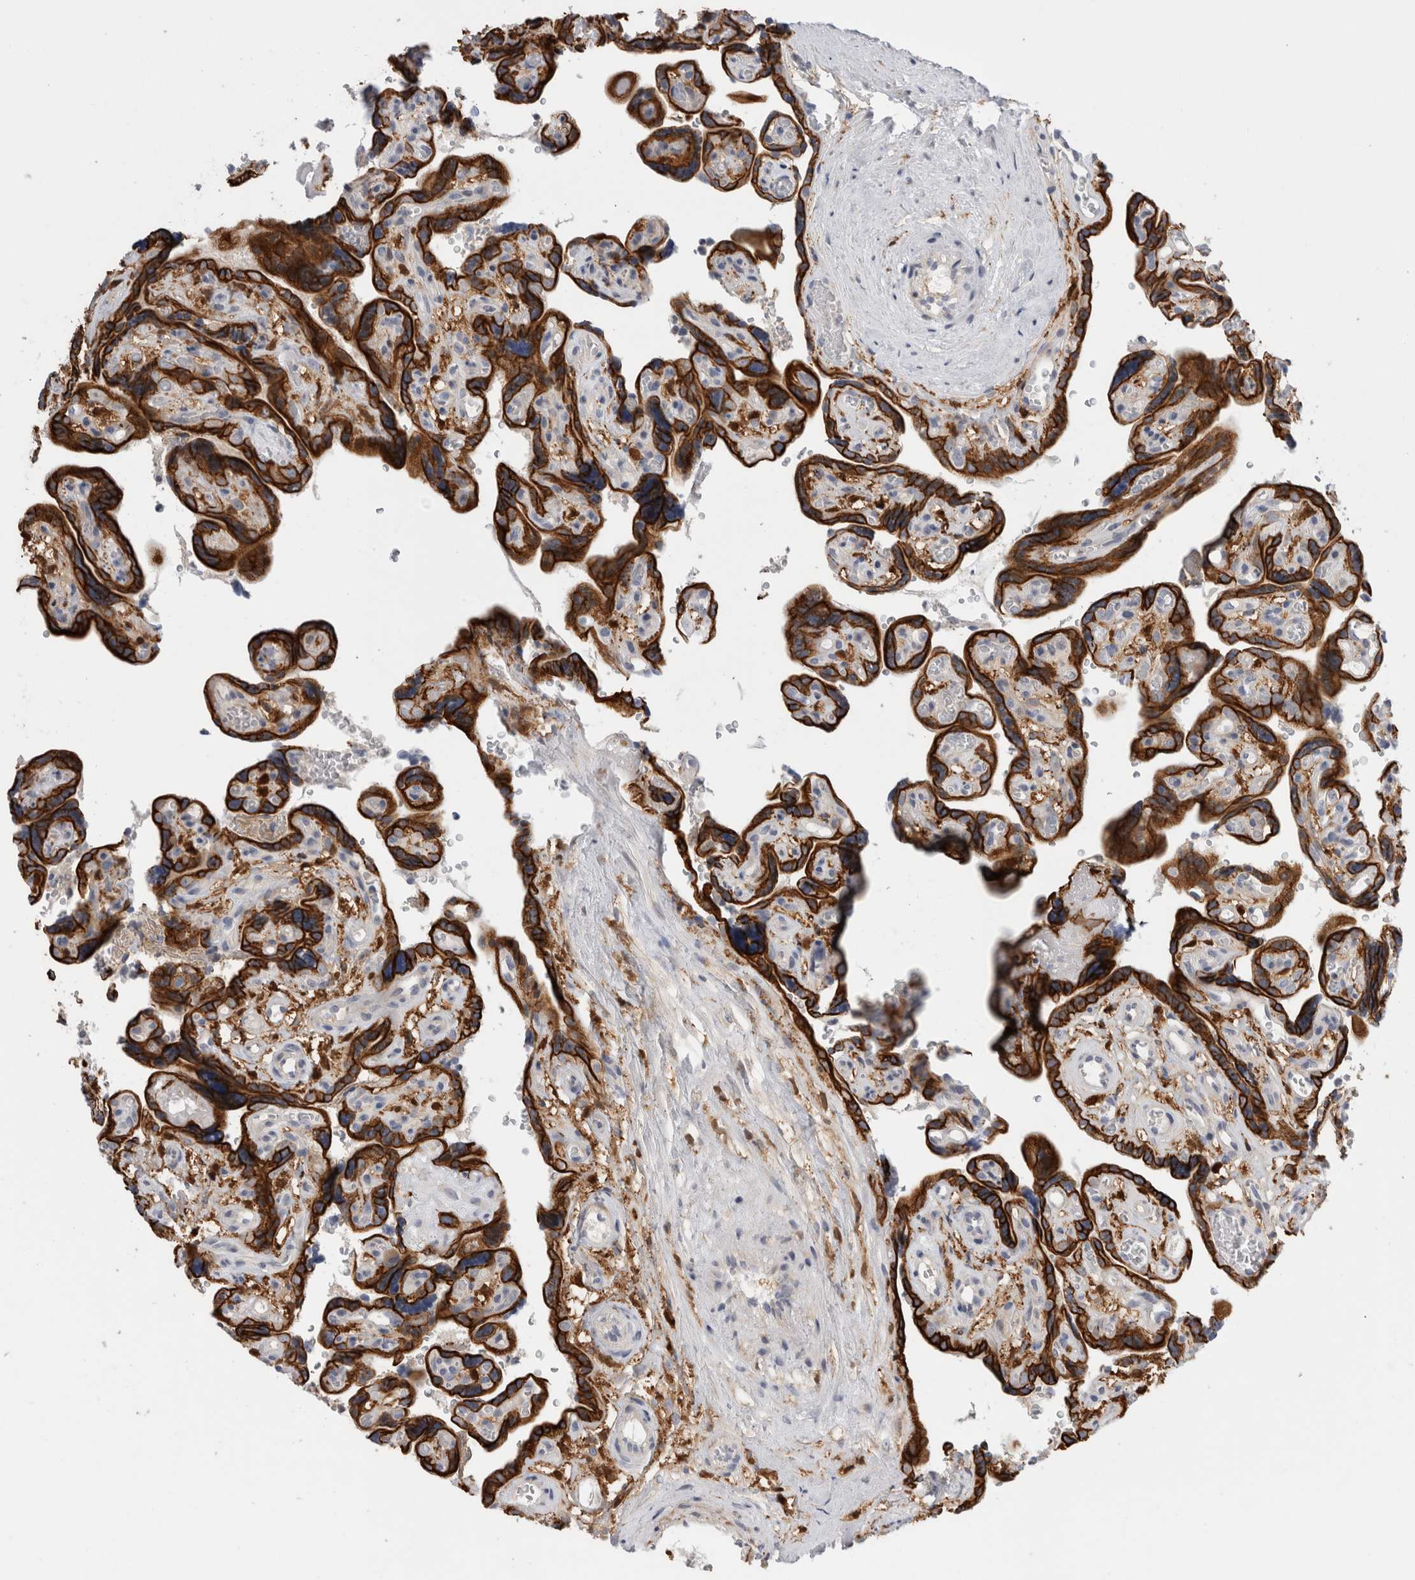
{"staining": {"intensity": "strong", "quantity": "<25%", "location": "cytoplasmic/membranous"}, "tissue": "placenta", "cell_type": "Decidual cells", "image_type": "normal", "snomed": [{"axis": "morphology", "description": "Normal tissue, NOS"}, {"axis": "topography", "description": "Placenta"}], "caption": "A high-resolution image shows immunohistochemistry staining of normal placenta, which shows strong cytoplasmic/membranous staining in approximately <25% of decidual cells.", "gene": "SLC20A2", "patient": {"sex": "female", "age": 30}}